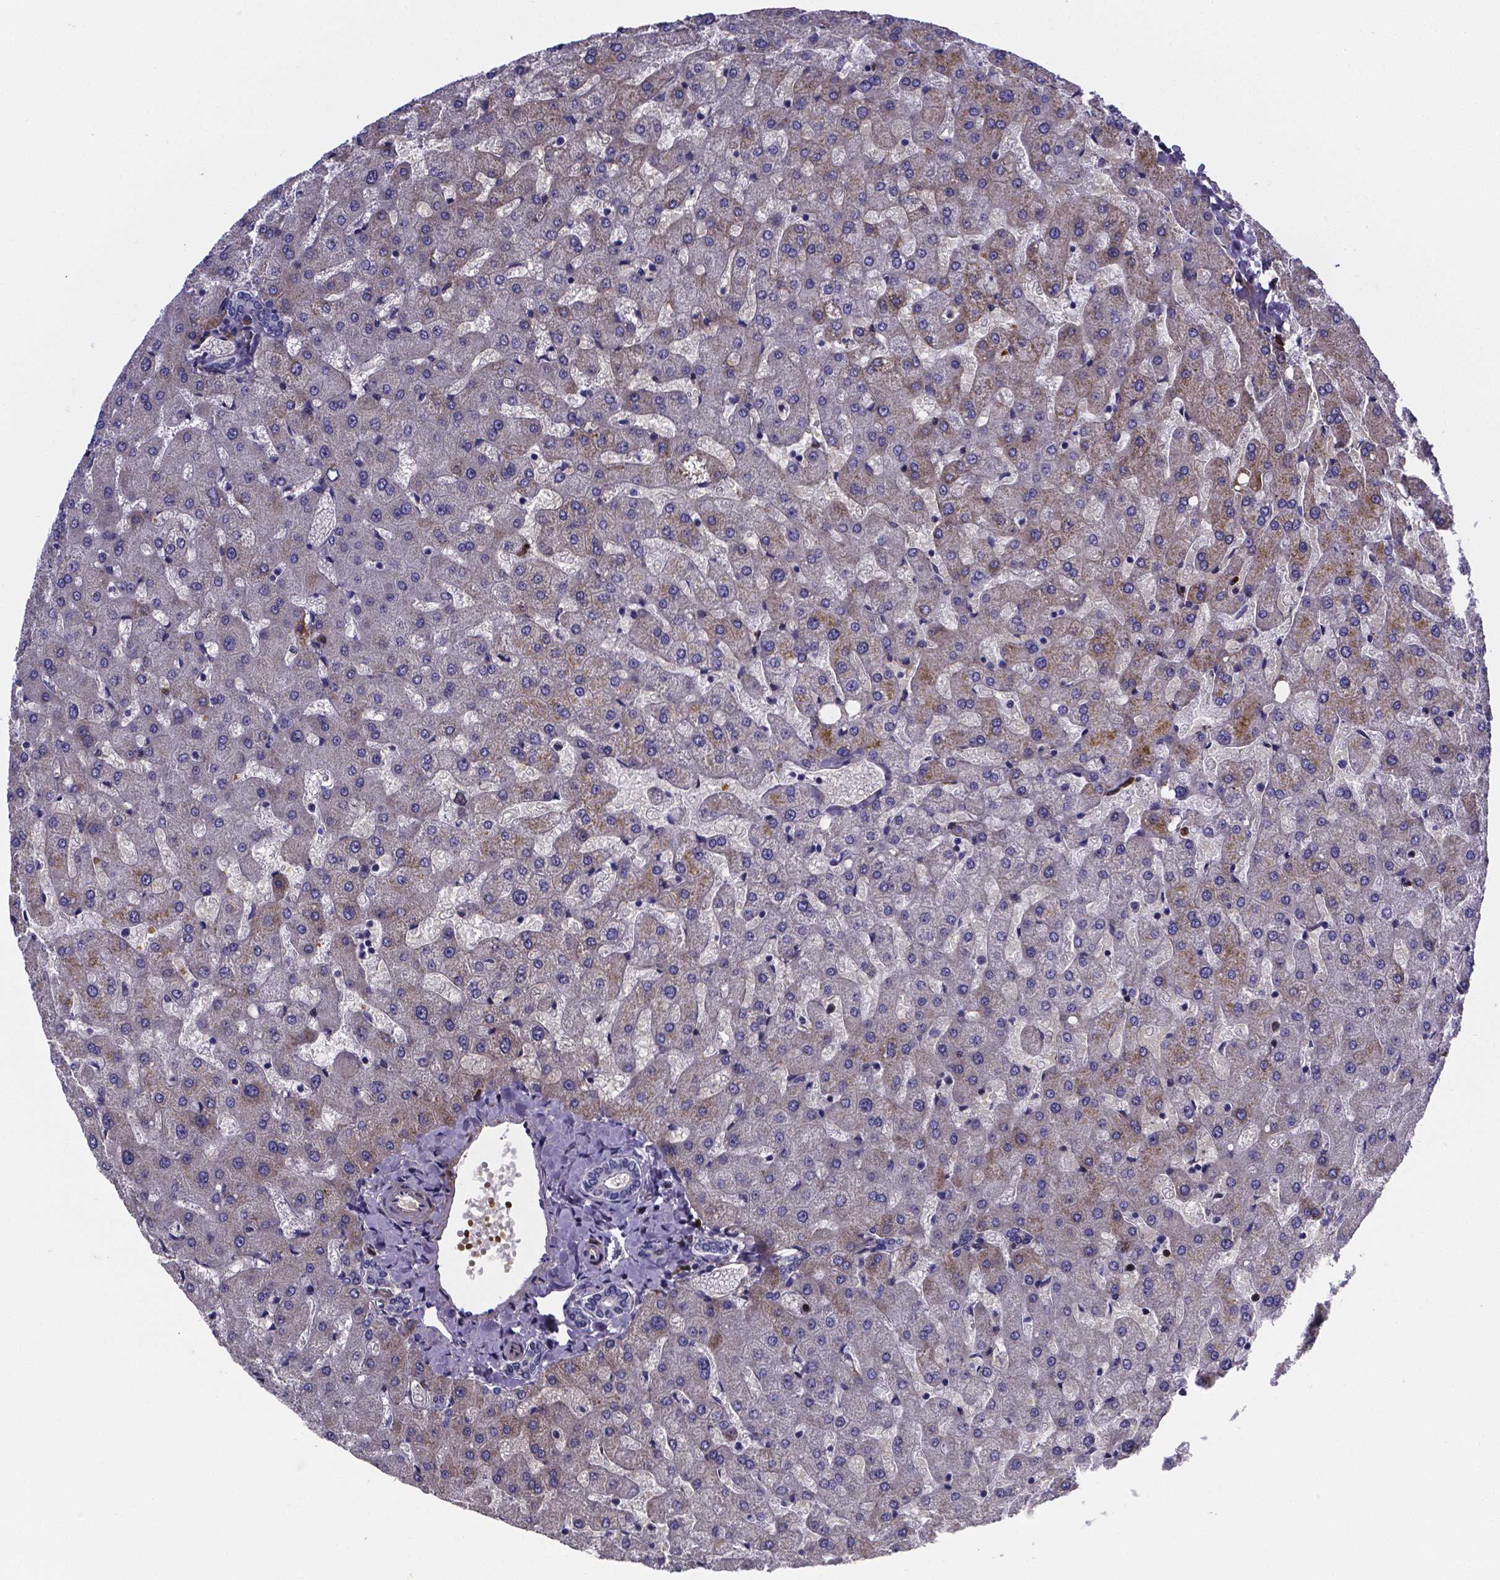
{"staining": {"intensity": "negative", "quantity": "none", "location": "none"}, "tissue": "liver", "cell_type": "Cholangiocytes", "image_type": "normal", "snomed": [{"axis": "morphology", "description": "Normal tissue, NOS"}, {"axis": "topography", "description": "Liver"}], "caption": "Immunohistochemical staining of benign human liver shows no significant staining in cholangiocytes. The staining is performed using DAB brown chromogen with nuclei counter-stained in using hematoxylin.", "gene": "GABRA3", "patient": {"sex": "female", "age": 50}}